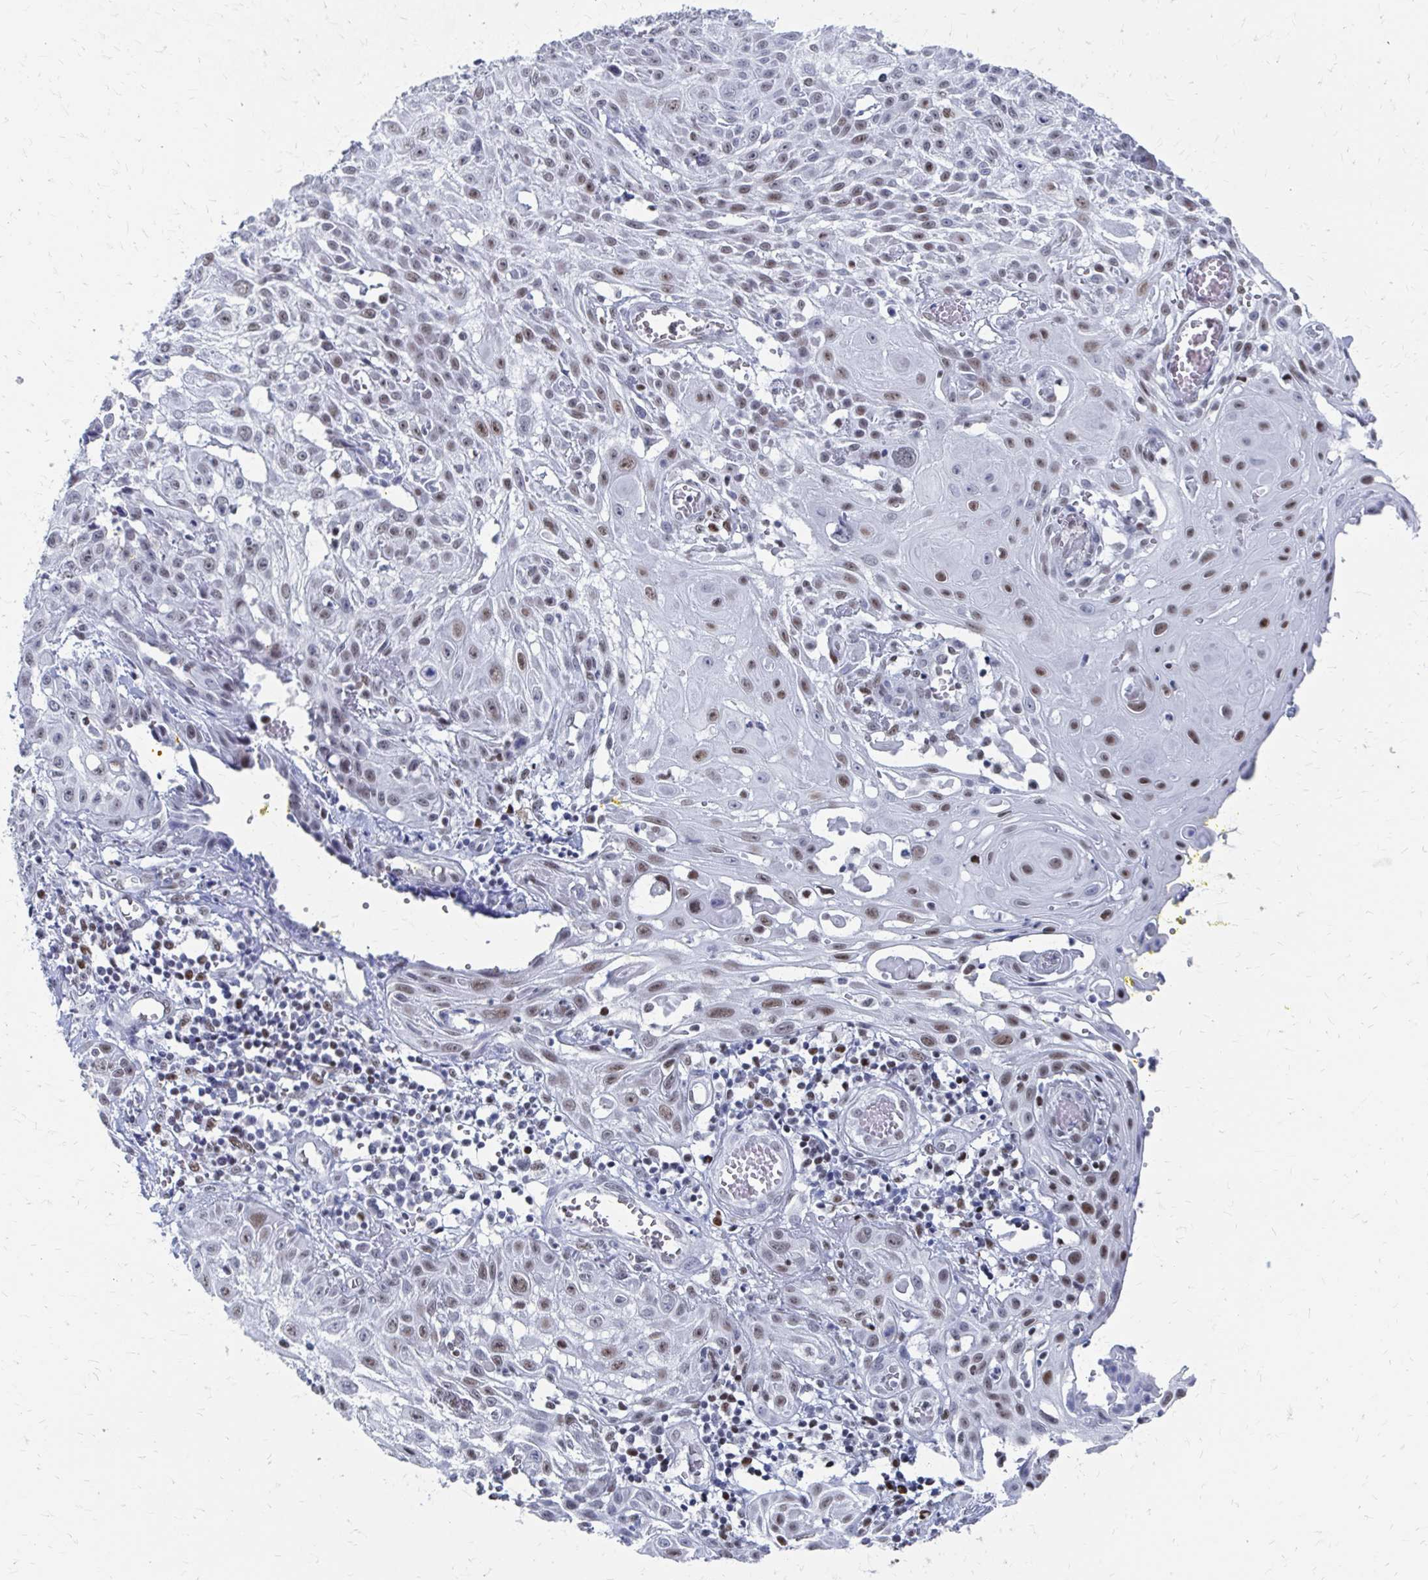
{"staining": {"intensity": "moderate", "quantity": ">75%", "location": "nuclear"}, "tissue": "skin cancer", "cell_type": "Tumor cells", "image_type": "cancer", "snomed": [{"axis": "morphology", "description": "Squamous cell carcinoma, NOS"}, {"axis": "topography", "description": "Skin"}, {"axis": "topography", "description": "Vulva"}], "caption": "Immunohistochemical staining of skin cancer (squamous cell carcinoma) demonstrates medium levels of moderate nuclear protein staining in approximately >75% of tumor cells.", "gene": "CDIN1", "patient": {"sex": "female", "age": 71}}